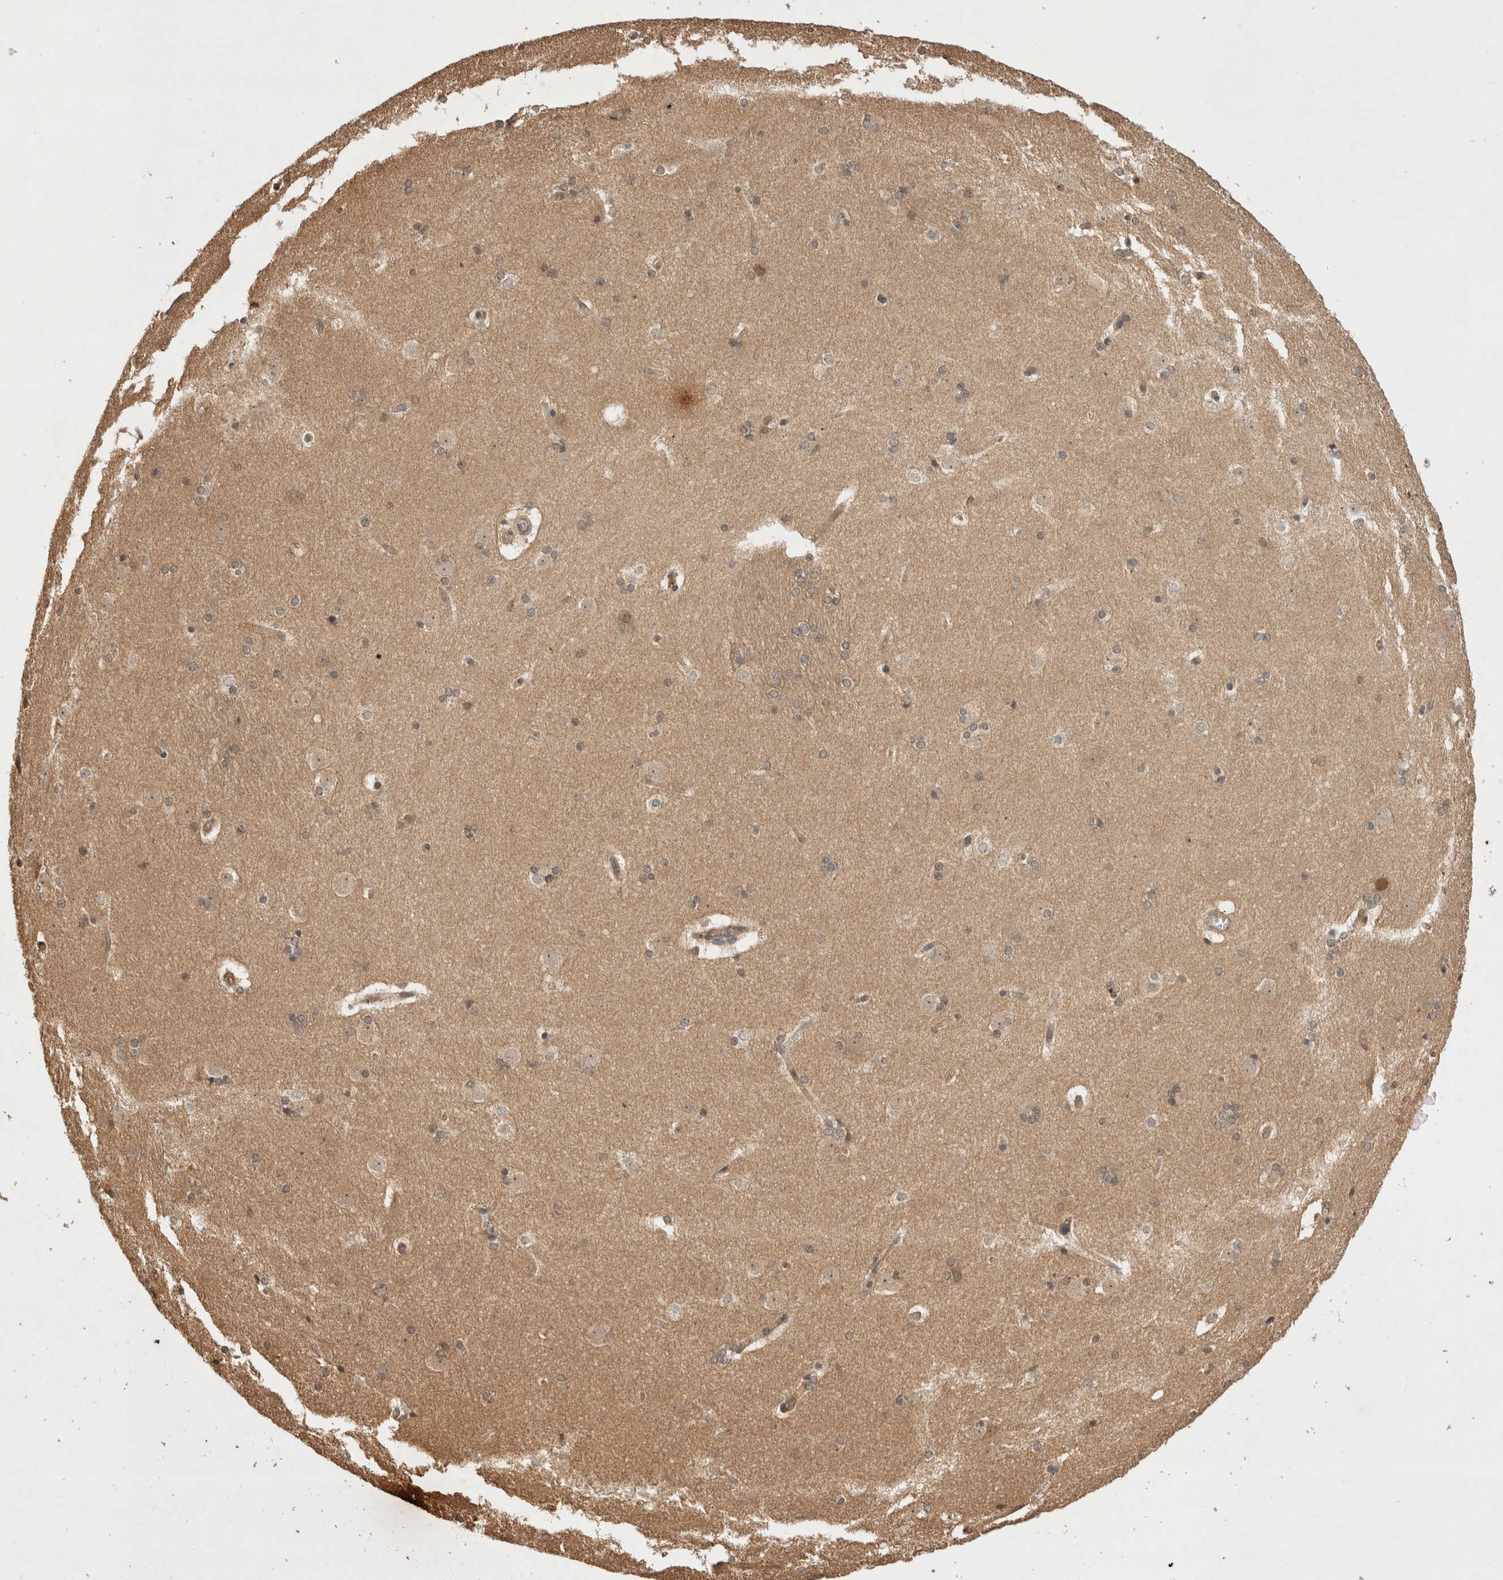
{"staining": {"intensity": "weak", "quantity": ">75%", "location": "cytoplasmic/membranous"}, "tissue": "caudate", "cell_type": "Glial cells", "image_type": "normal", "snomed": [{"axis": "morphology", "description": "Normal tissue, NOS"}, {"axis": "topography", "description": "Lateral ventricle wall"}], "caption": "An immunohistochemistry photomicrograph of benign tissue is shown. Protein staining in brown shows weak cytoplasmic/membranous positivity in caudate within glial cells.", "gene": "PRMT3", "patient": {"sex": "female", "age": 19}}